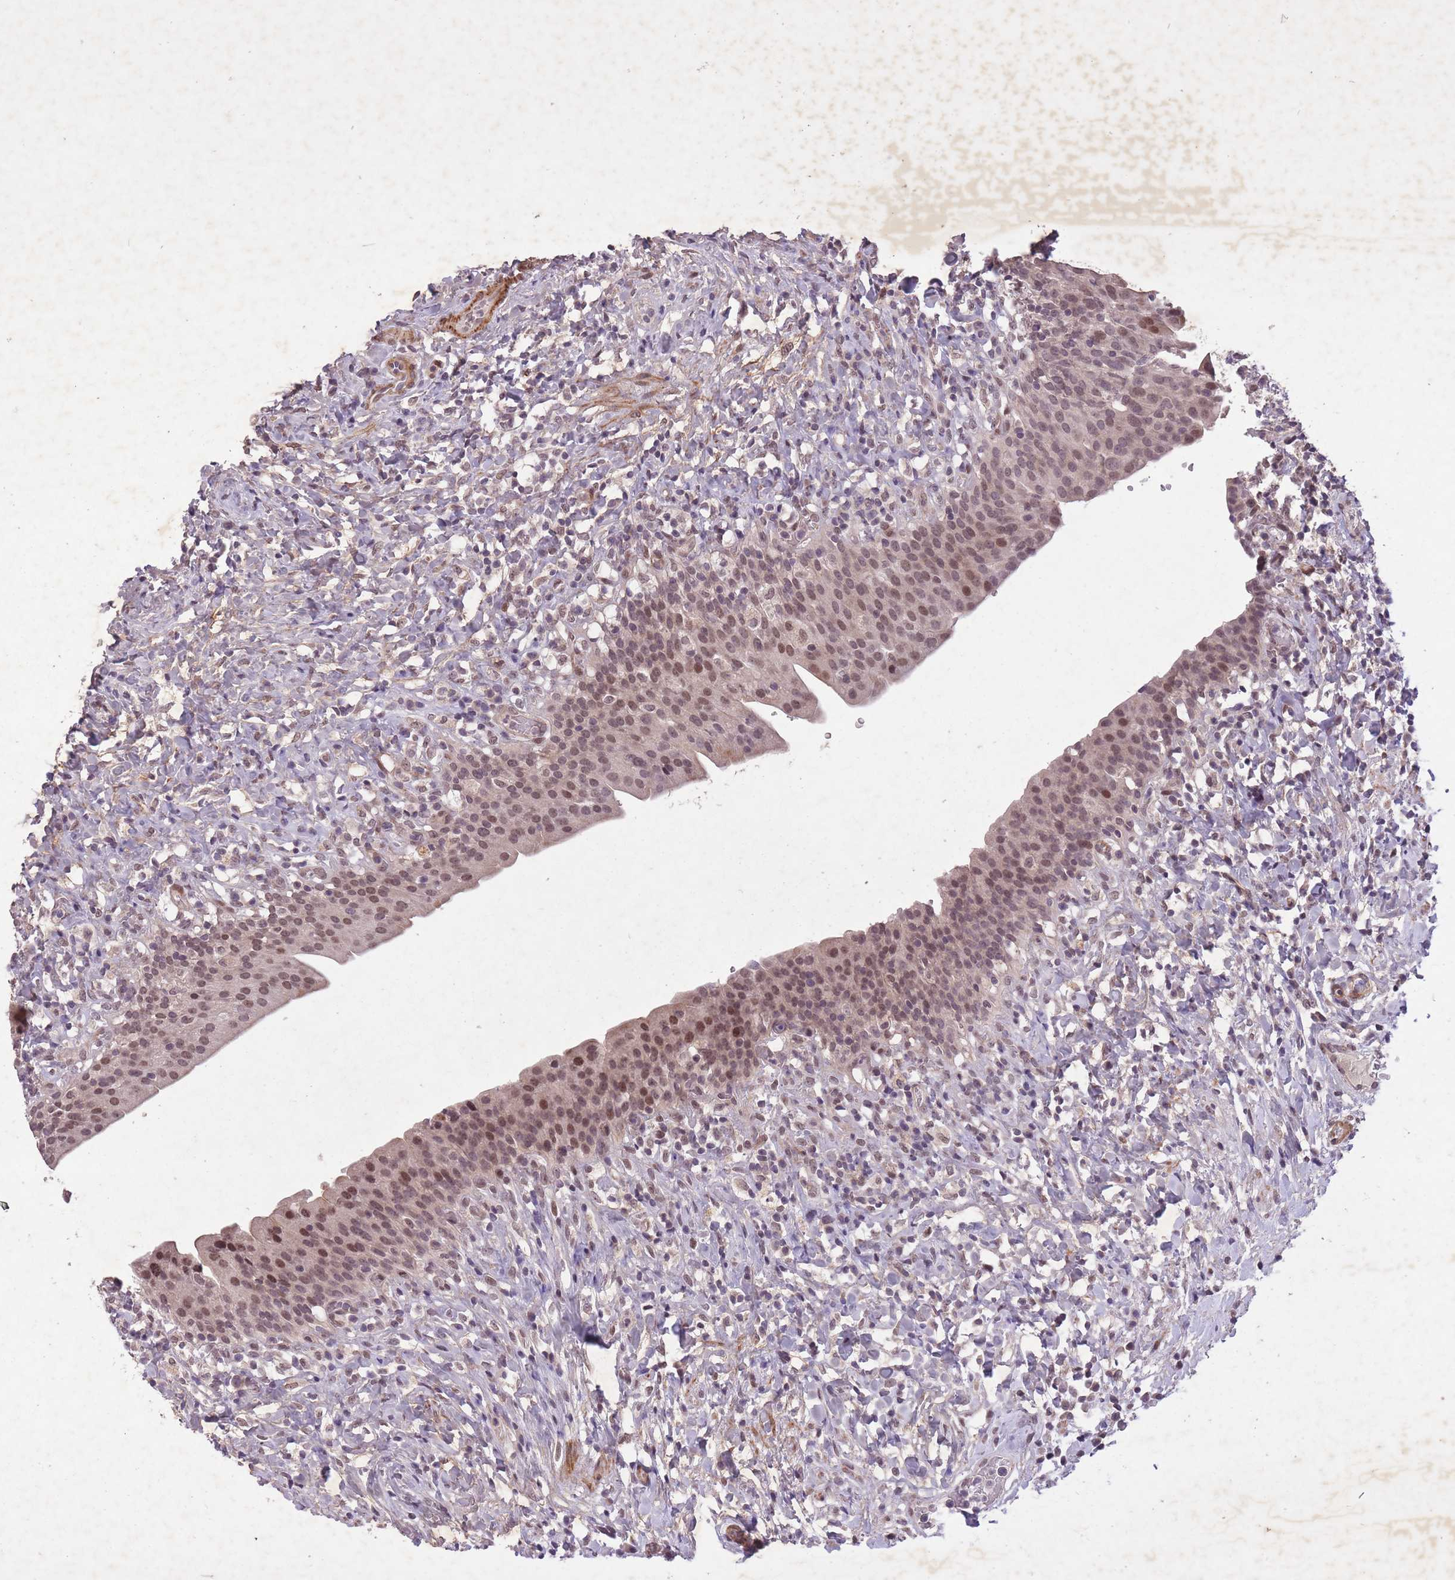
{"staining": {"intensity": "moderate", "quantity": "25%-75%", "location": "cytoplasmic/membranous,nuclear"}, "tissue": "urinary bladder", "cell_type": "Urothelial cells", "image_type": "normal", "snomed": [{"axis": "morphology", "description": "Normal tissue, NOS"}, {"axis": "morphology", "description": "Inflammation, NOS"}, {"axis": "topography", "description": "Urinary bladder"}], "caption": "Immunohistochemical staining of normal human urinary bladder displays 25%-75% levels of moderate cytoplasmic/membranous,nuclear protein expression in approximately 25%-75% of urothelial cells.", "gene": "CBX6", "patient": {"sex": "male", "age": 64}}